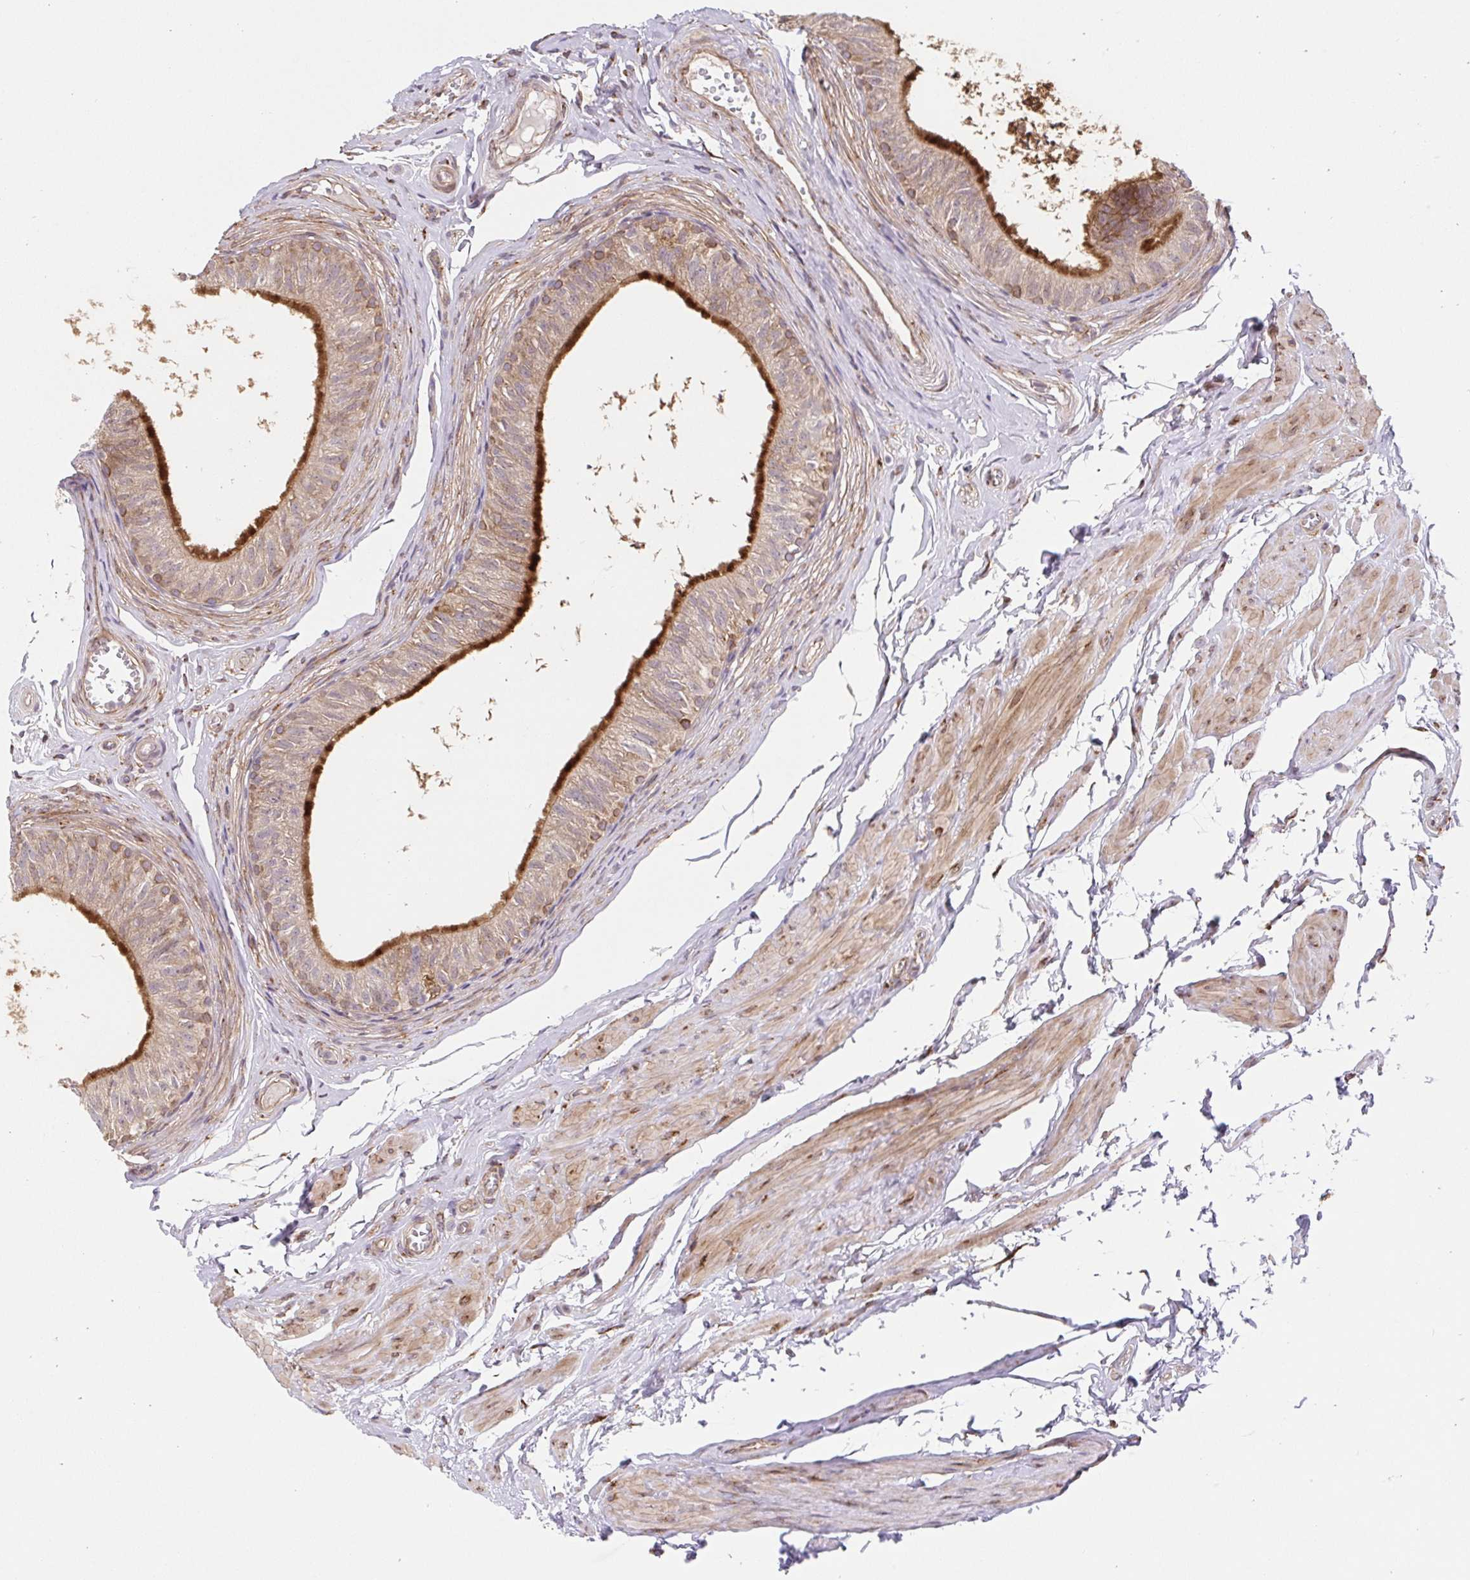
{"staining": {"intensity": "strong", "quantity": "25%-75%", "location": "cytoplasmic/membranous"}, "tissue": "epididymis", "cell_type": "Glandular cells", "image_type": "normal", "snomed": [{"axis": "morphology", "description": "Normal tissue, NOS"}, {"axis": "topography", "description": "Epididymis, spermatic cord, NOS"}, {"axis": "topography", "description": "Epididymis"}, {"axis": "topography", "description": "Peripheral nerve tissue"}], "caption": "IHC (DAB (3,3'-diaminobenzidine)) staining of benign epididymis reveals strong cytoplasmic/membranous protein staining in about 25%-75% of glandular cells. Immunohistochemistry (ihc) stains the protein in brown and the nuclei are stained blue.", "gene": "LYPD5", "patient": {"sex": "male", "age": 29}}